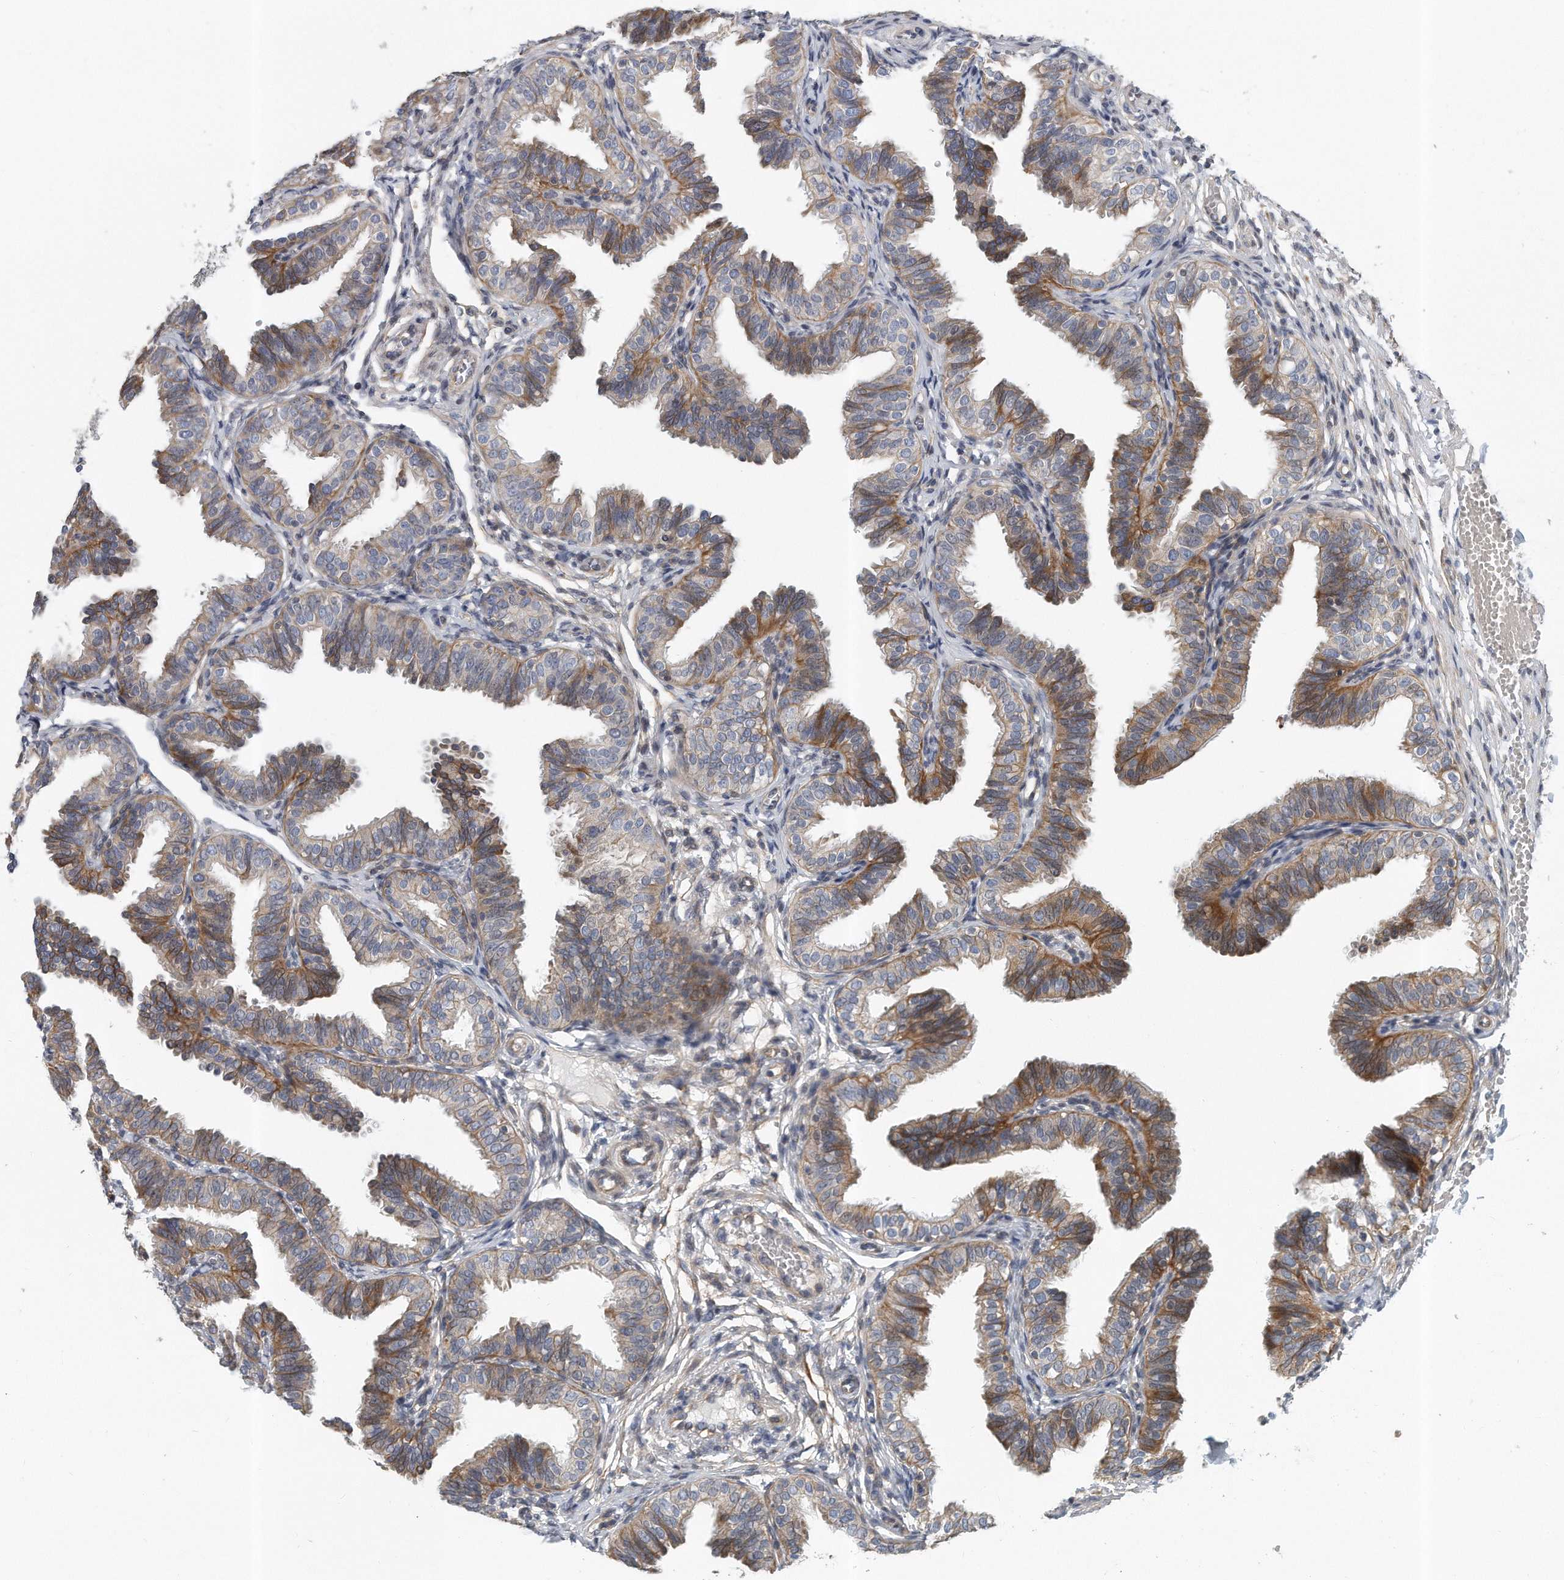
{"staining": {"intensity": "moderate", "quantity": "25%-75%", "location": "cytoplasmic/membranous"}, "tissue": "fallopian tube", "cell_type": "Glandular cells", "image_type": "normal", "snomed": [{"axis": "morphology", "description": "Normal tissue, NOS"}, {"axis": "topography", "description": "Fallopian tube"}], "caption": "Moderate cytoplasmic/membranous protein positivity is seen in about 25%-75% of glandular cells in fallopian tube.", "gene": "PCDH8", "patient": {"sex": "female", "age": 35}}